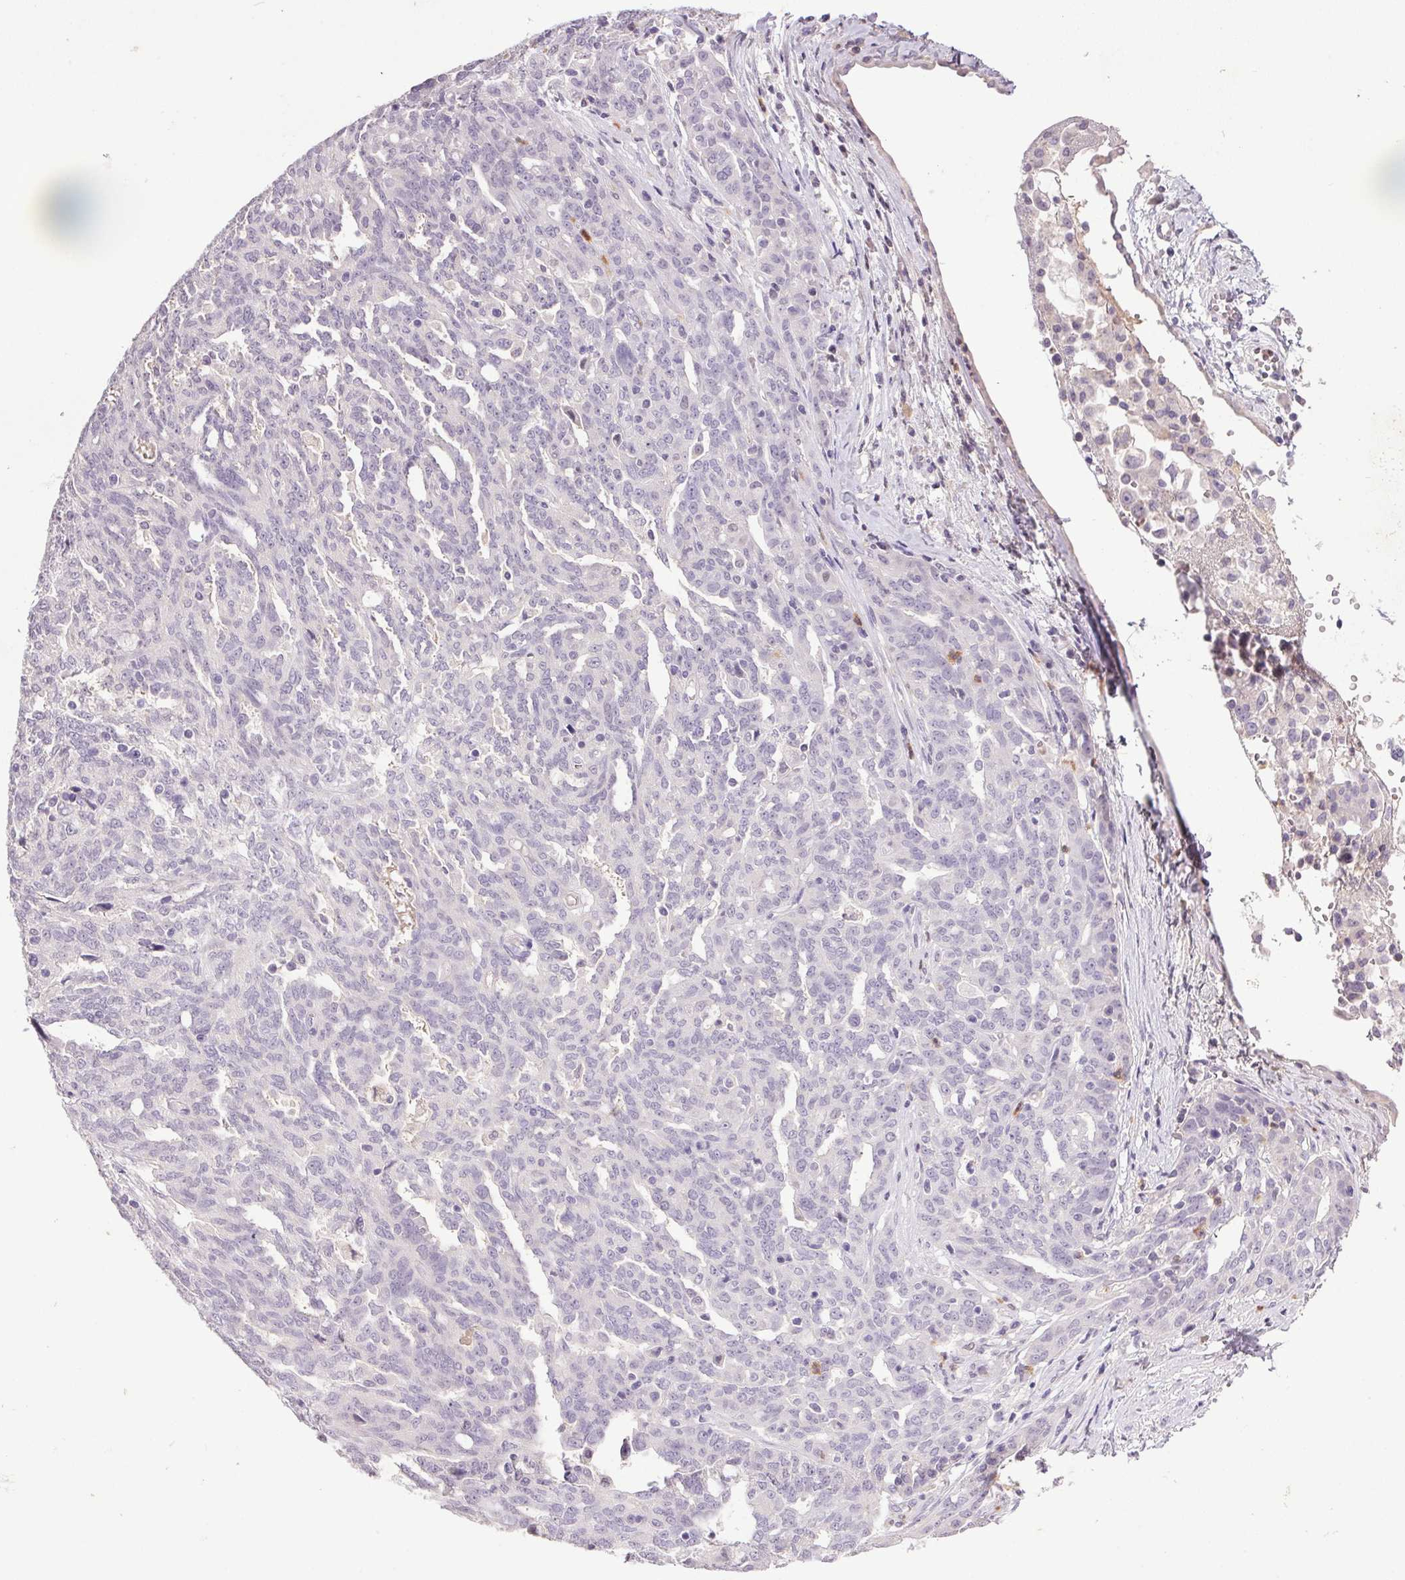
{"staining": {"intensity": "negative", "quantity": "none", "location": "none"}, "tissue": "ovarian cancer", "cell_type": "Tumor cells", "image_type": "cancer", "snomed": [{"axis": "morphology", "description": "Cystadenocarcinoma, serous, NOS"}, {"axis": "topography", "description": "Ovary"}], "caption": "This is an IHC image of ovarian serous cystadenocarcinoma. There is no positivity in tumor cells.", "gene": "TRDN", "patient": {"sex": "female", "age": 67}}